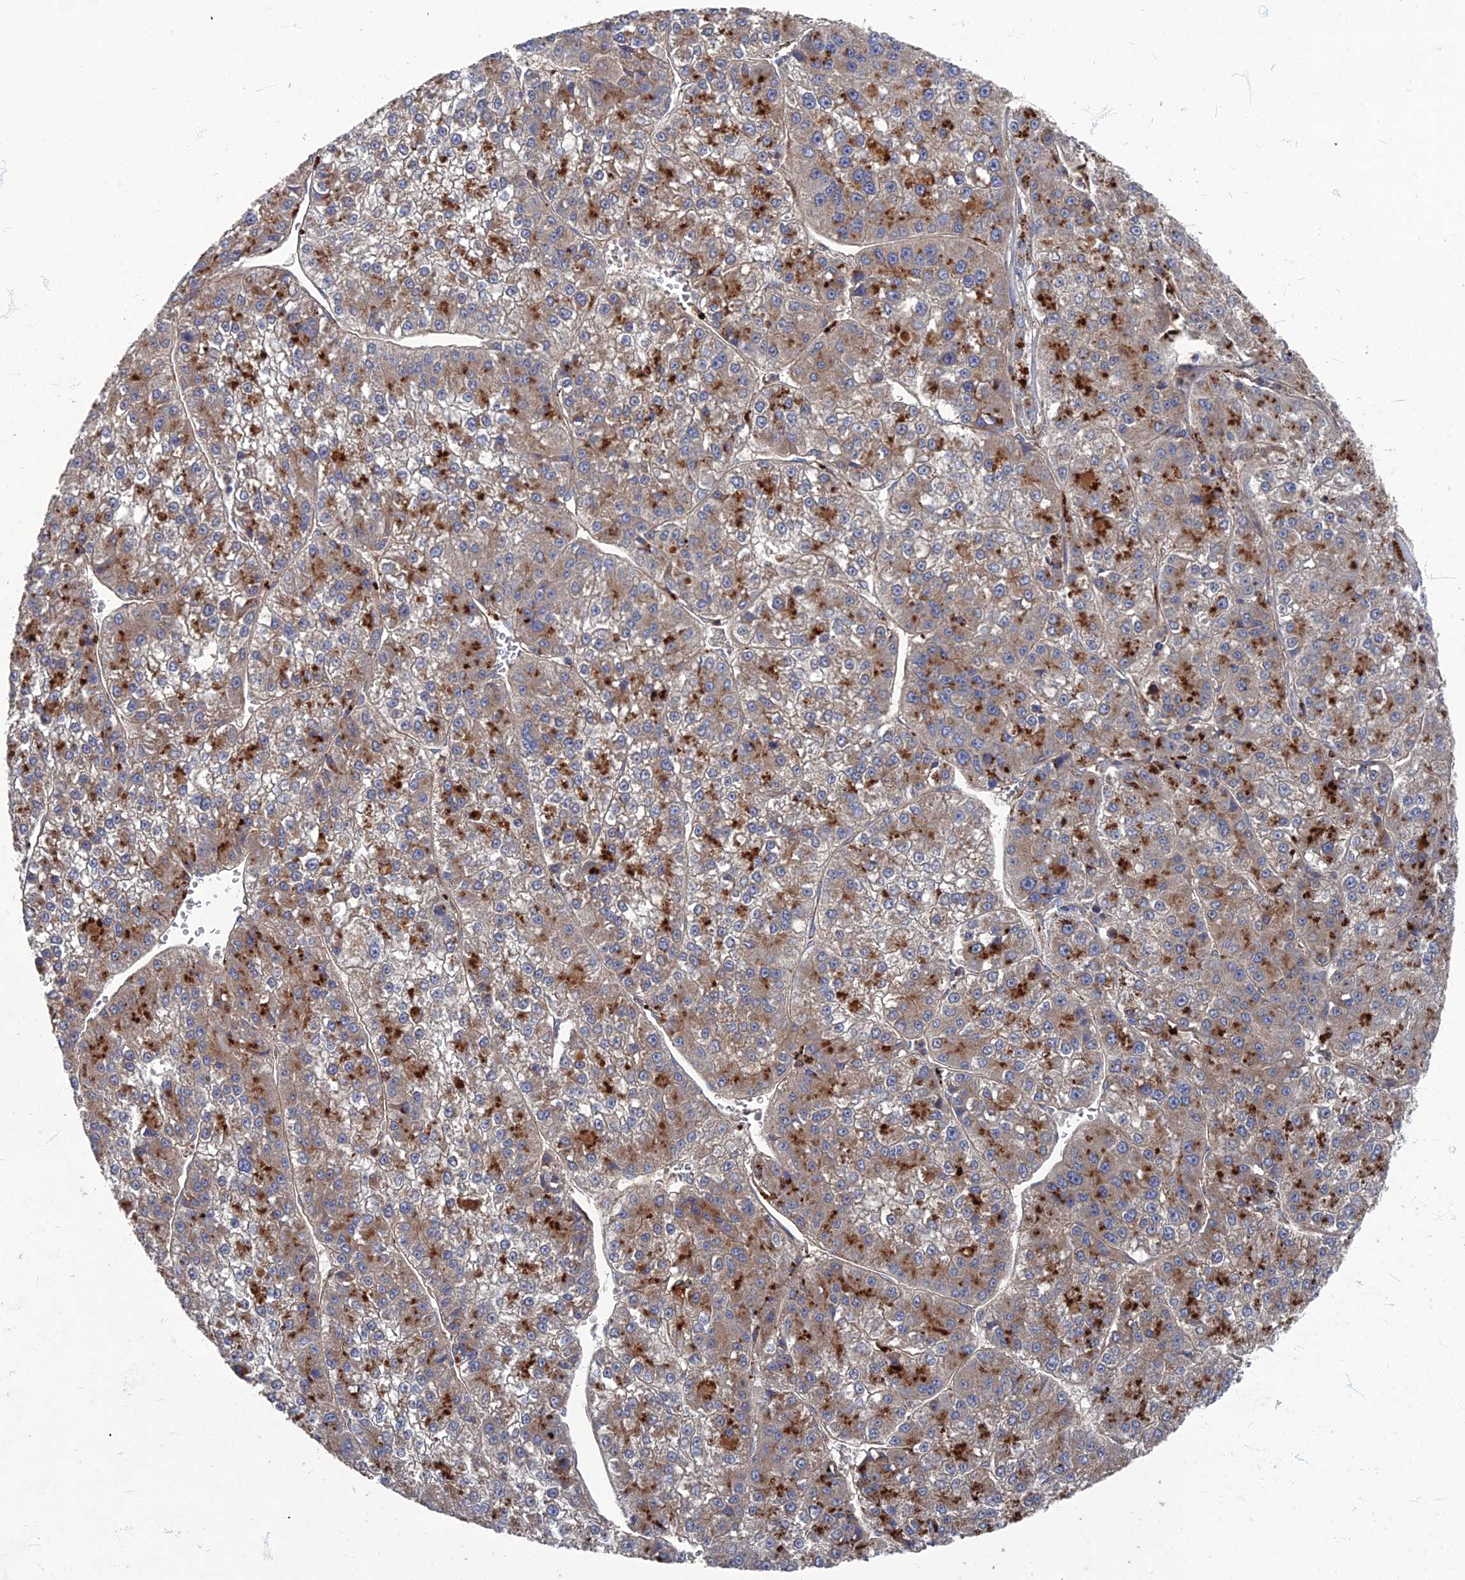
{"staining": {"intensity": "strong", "quantity": "25%-75%", "location": "cytoplasmic/membranous"}, "tissue": "liver cancer", "cell_type": "Tumor cells", "image_type": "cancer", "snomed": [{"axis": "morphology", "description": "Carcinoma, Hepatocellular, NOS"}, {"axis": "topography", "description": "Liver"}], "caption": "The photomicrograph exhibits staining of liver cancer, revealing strong cytoplasmic/membranous protein staining (brown color) within tumor cells.", "gene": "PPCDC", "patient": {"sex": "female", "age": 73}}